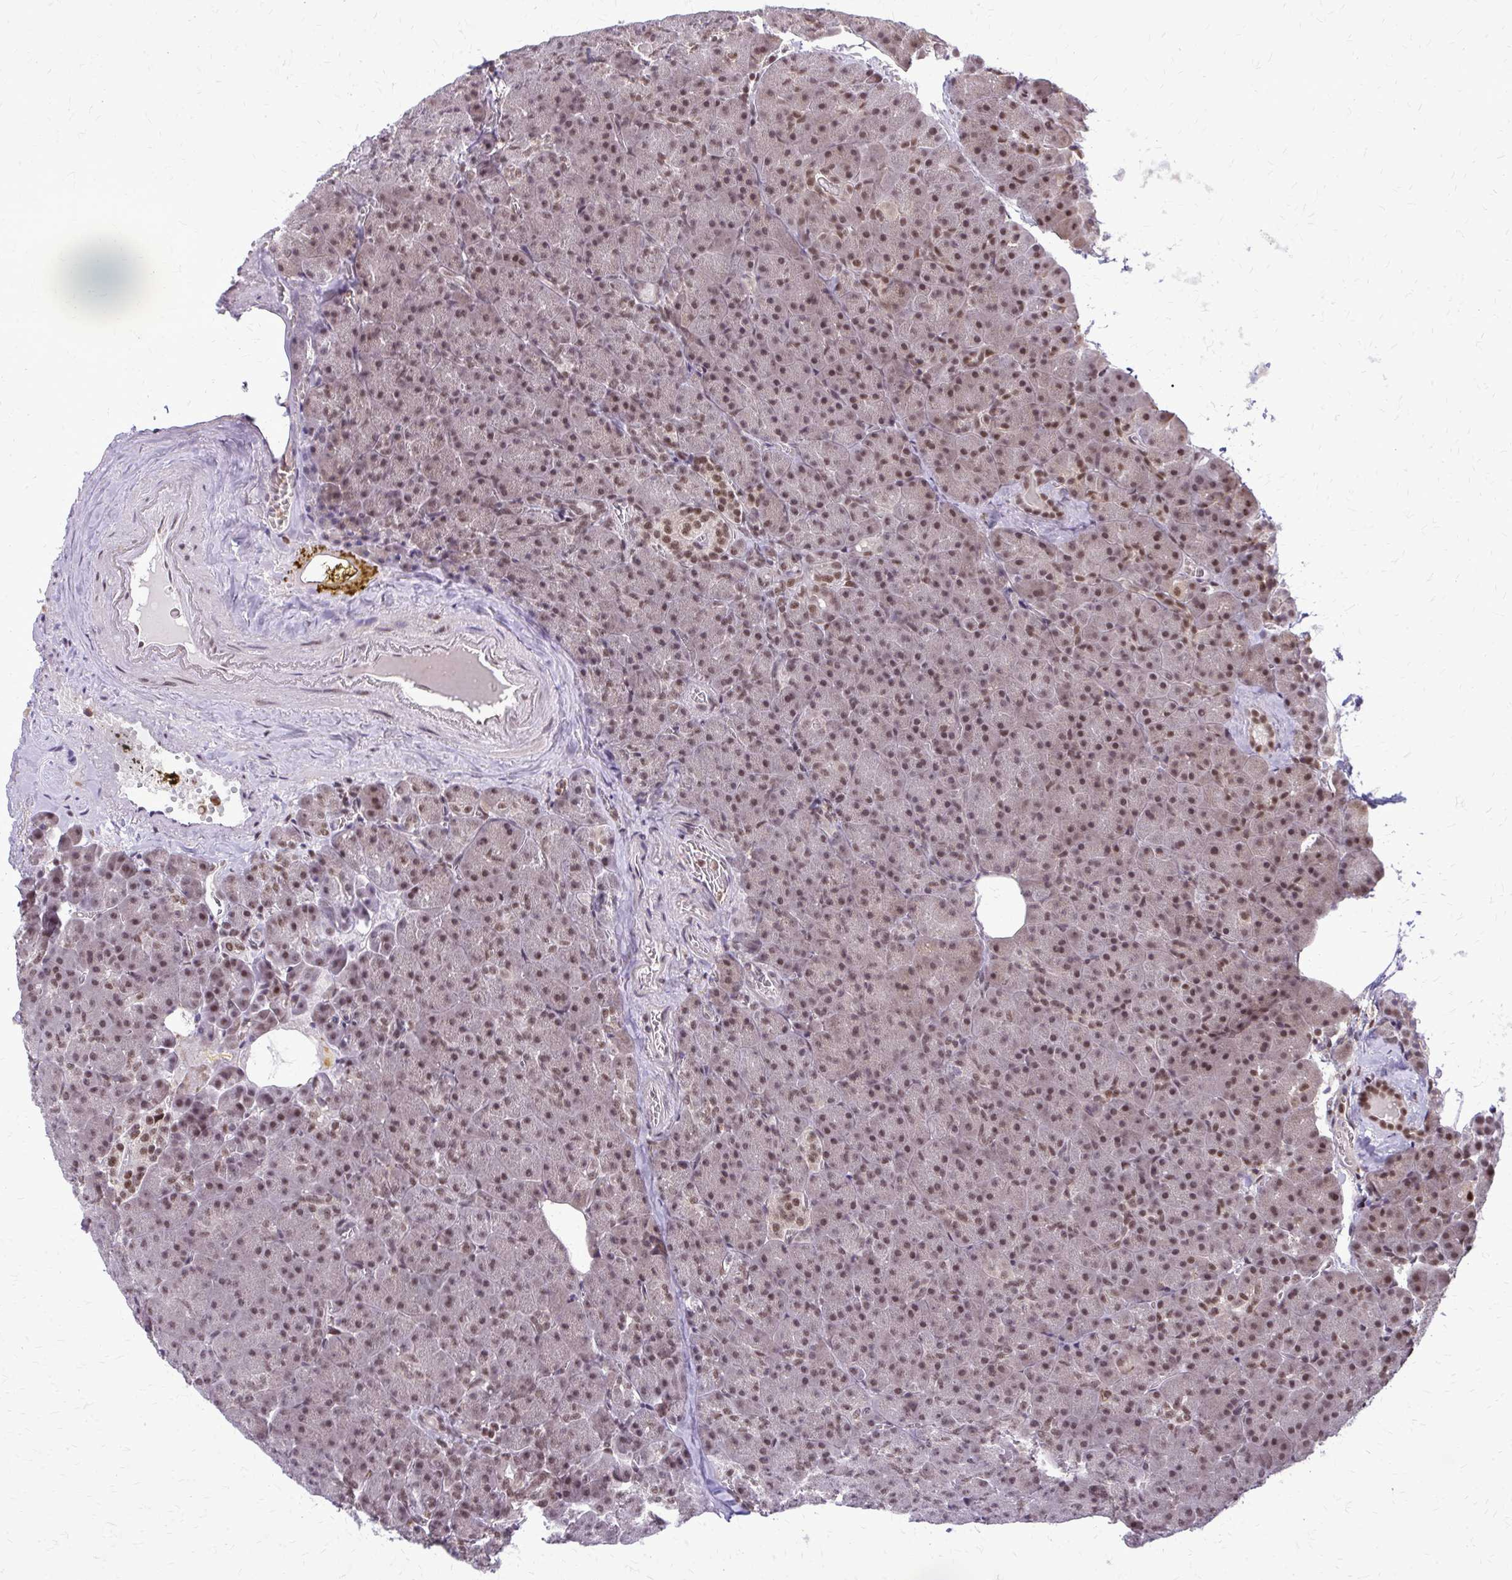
{"staining": {"intensity": "moderate", "quantity": "25%-75%", "location": "nuclear"}, "tissue": "pancreas", "cell_type": "Exocrine glandular cells", "image_type": "normal", "snomed": [{"axis": "morphology", "description": "Normal tissue, NOS"}, {"axis": "topography", "description": "Pancreas"}], "caption": "Exocrine glandular cells display medium levels of moderate nuclear expression in about 25%-75% of cells in unremarkable human pancreas. The staining was performed using DAB (3,3'-diaminobenzidine), with brown indicating positive protein expression. Nuclei are stained blue with hematoxylin.", "gene": "HDAC3", "patient": {"sex": "female", "age": 74}}